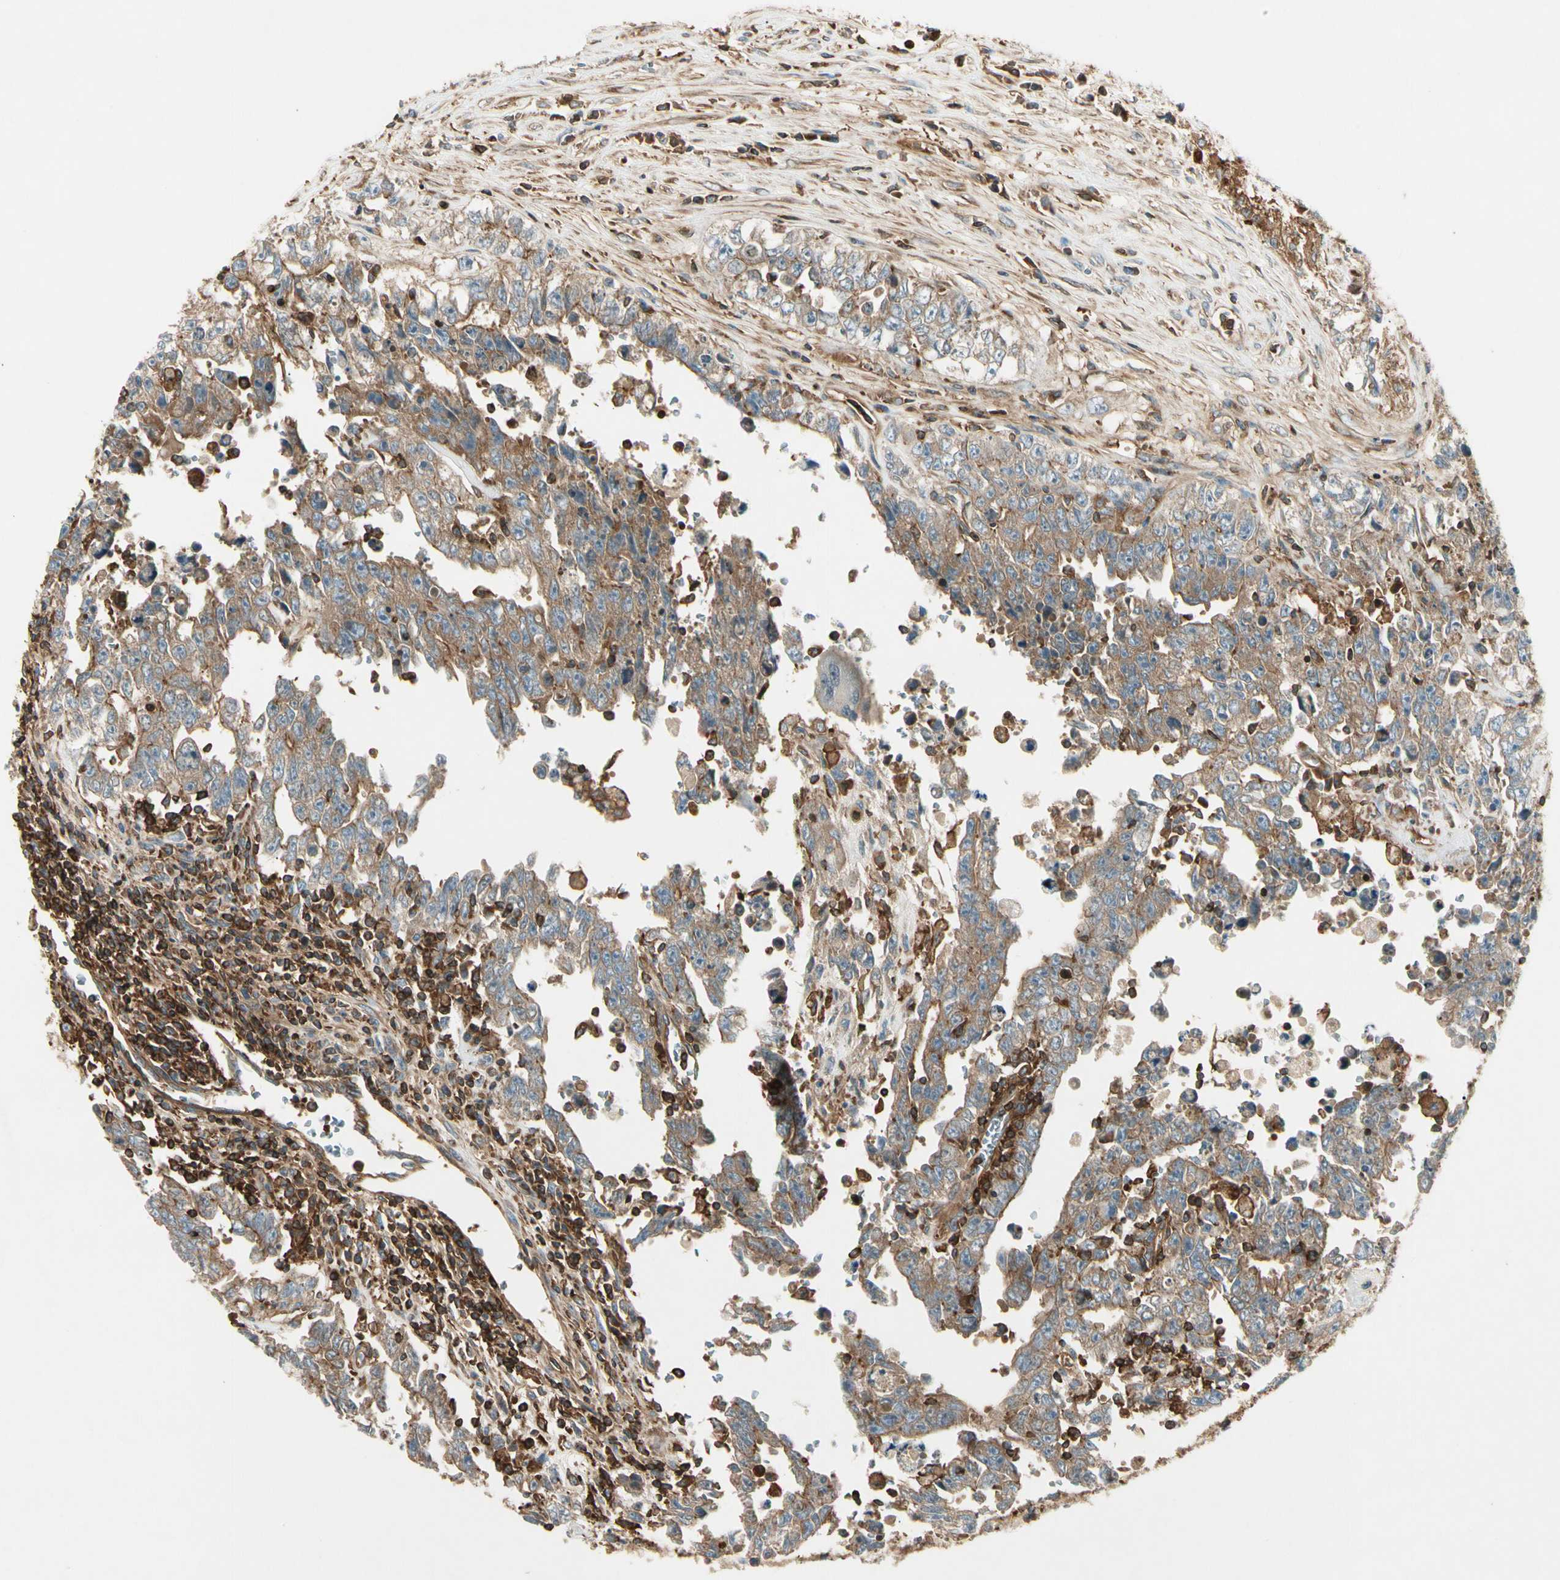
{"staining": {"intensity": "moderate", "quantity": ">75%", "location": "cytoplasmic/membranous"}, "tissue": "testis cancer", "cell_type": "Tumor cells", "image_type": "cancer", "snomed": [{"axis": "morphology", "description": "Carcinoma, Embryonal, NOS"}, {"axis": "topography", "description": "Testis"}], "caption": "Immunohistochemical staining of human testis cancer (embryonal carcinoma) demonstrates medium levels of moderate cytoplasmic/membranous protein staining in about >75% of tumor cells.", "gene": "ARPC2", "patient": {"sex": "male", "age": 28}}